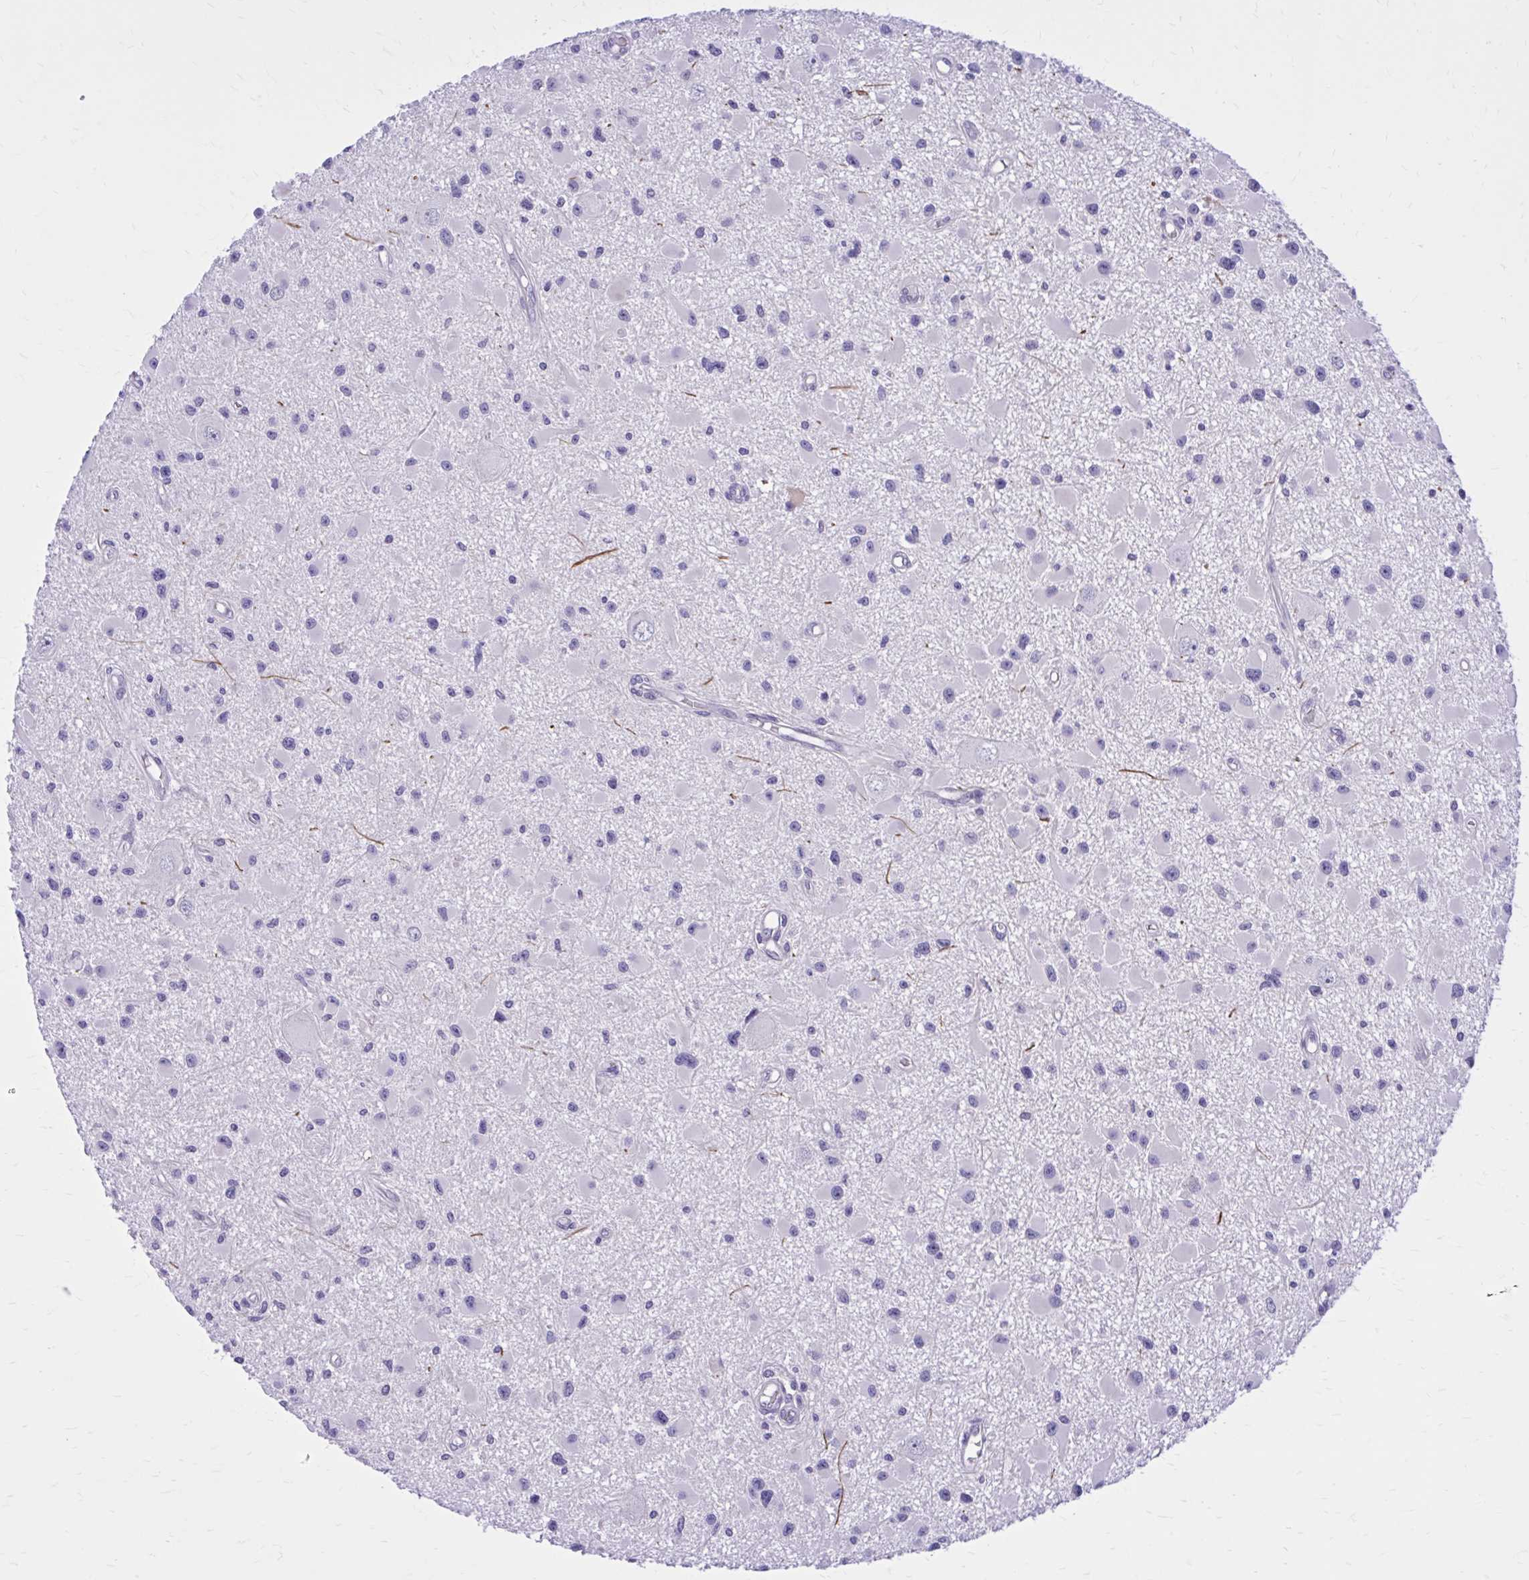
{"staining": {"intensity": "negative", "quantity": "none", "location": "none"}, "tissue": "glioma", "cell_type": "Tumor cells", "image_type": "cancer", "snomed": [{"axis": "morphology", "description": "Glioma, malignant, High grade"}, {"axis": "topography", "description": "Brain"}], "caption": "An immunohistochemistry histopathology image of high-grade glioma (malignant) is shown. There is no staining in tumor cells of high-grade glioma (malignant).", "gene": "ZBTB25", "patient": {"sex": "male", "age": 54}}